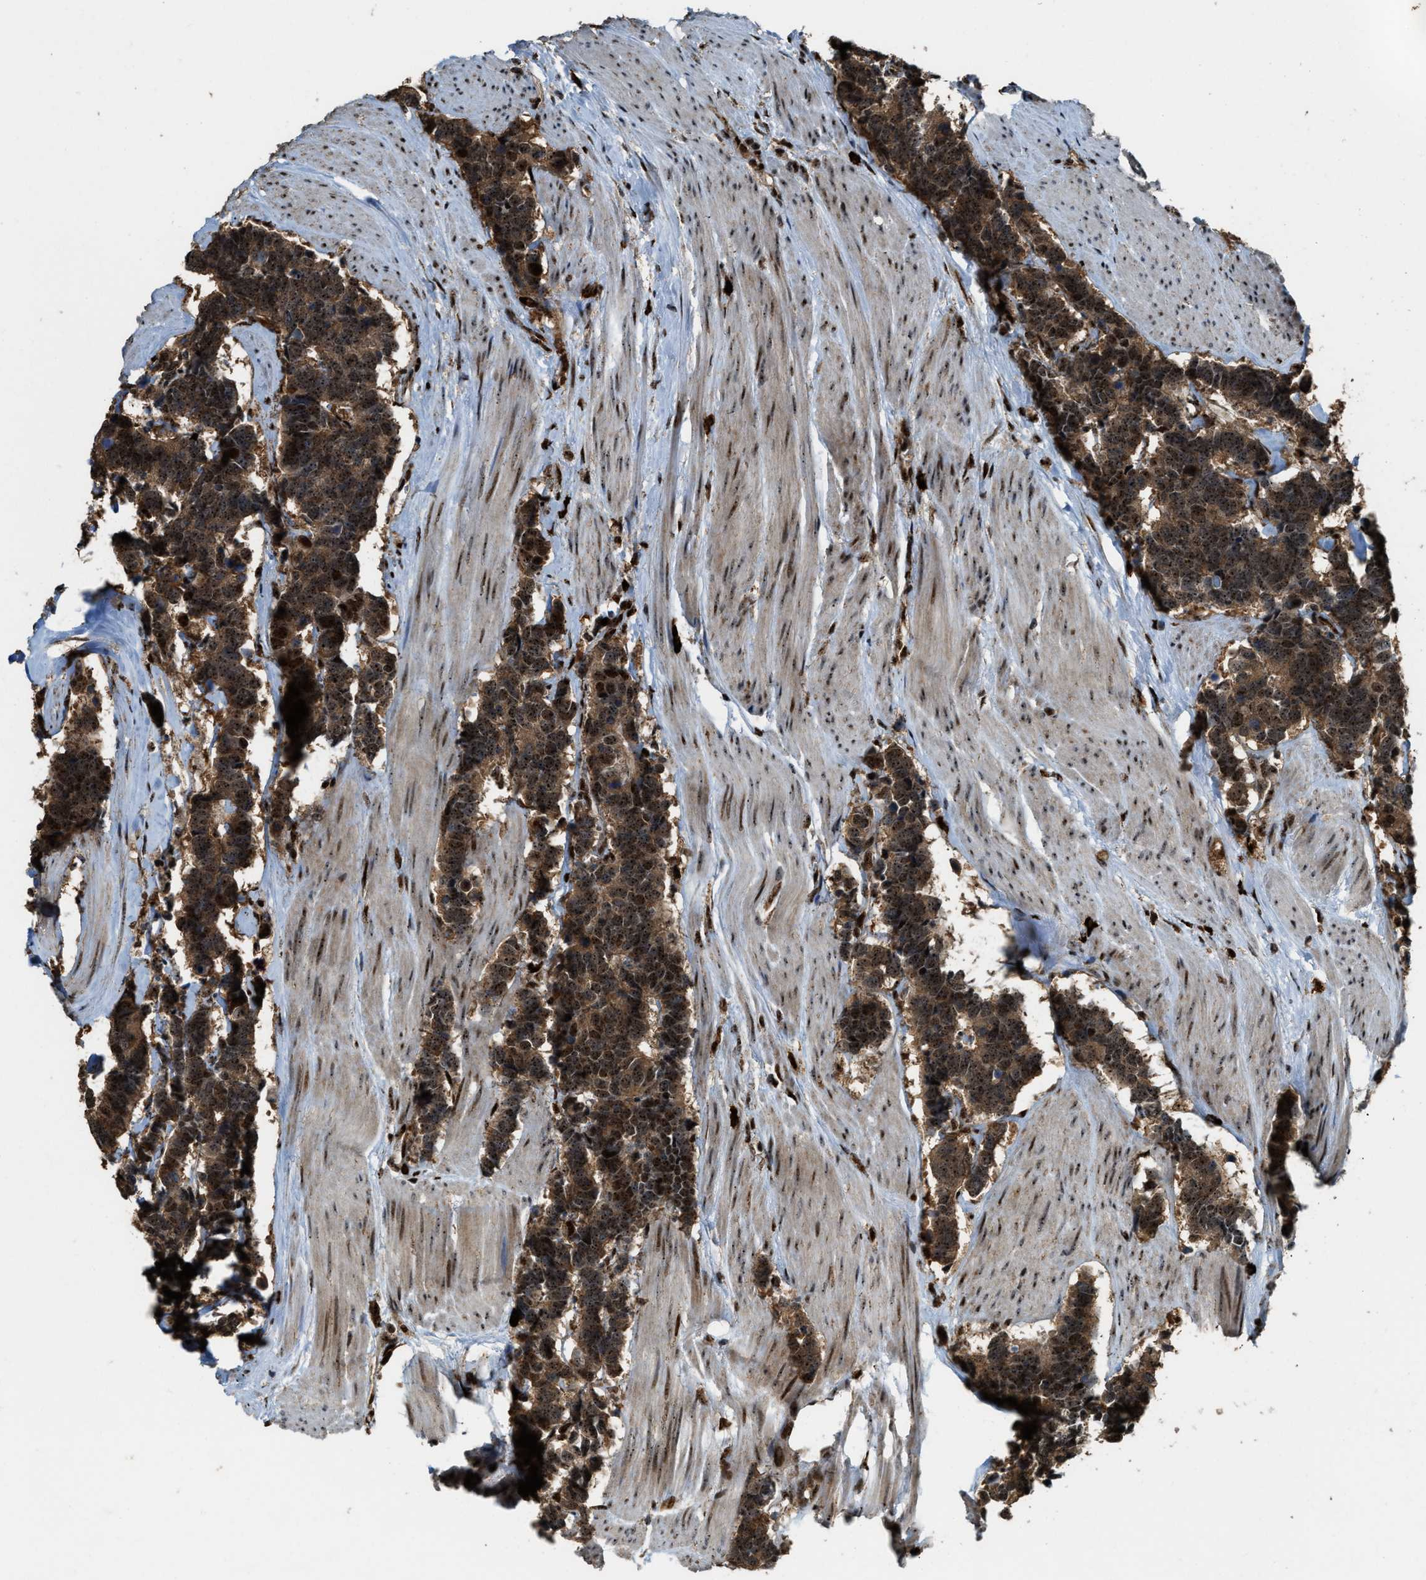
{"staining": {"intensity": "strong", "quantity": ">75%", "location": "cytoplasmic/membranous,nuclear"}, "tissue": "carcinoid", "cell_type": "Tumor cells", "image_type": "cancer", "snomed": [{"axis": "morphology", "description": "Carcinoma, NOS"}, {"axis": "morphology", "description": "Carcinoid, malignant, NOS"}, {"axis": "topography", "description": "Urinary bladder"}], "caption": "Immunohistochemistry (IHC) image of neoplastic tissue: human carcinoma stained using IHC shows high levels of strong protein expression localized specifically in the cytoplasmic/membranous and nuclear of tumor cells, appearing as a cytoplasmic/membranous and nuclear brown color.", "gene": "ZNF687", "patient": {"sex": "male", "age": 57}}